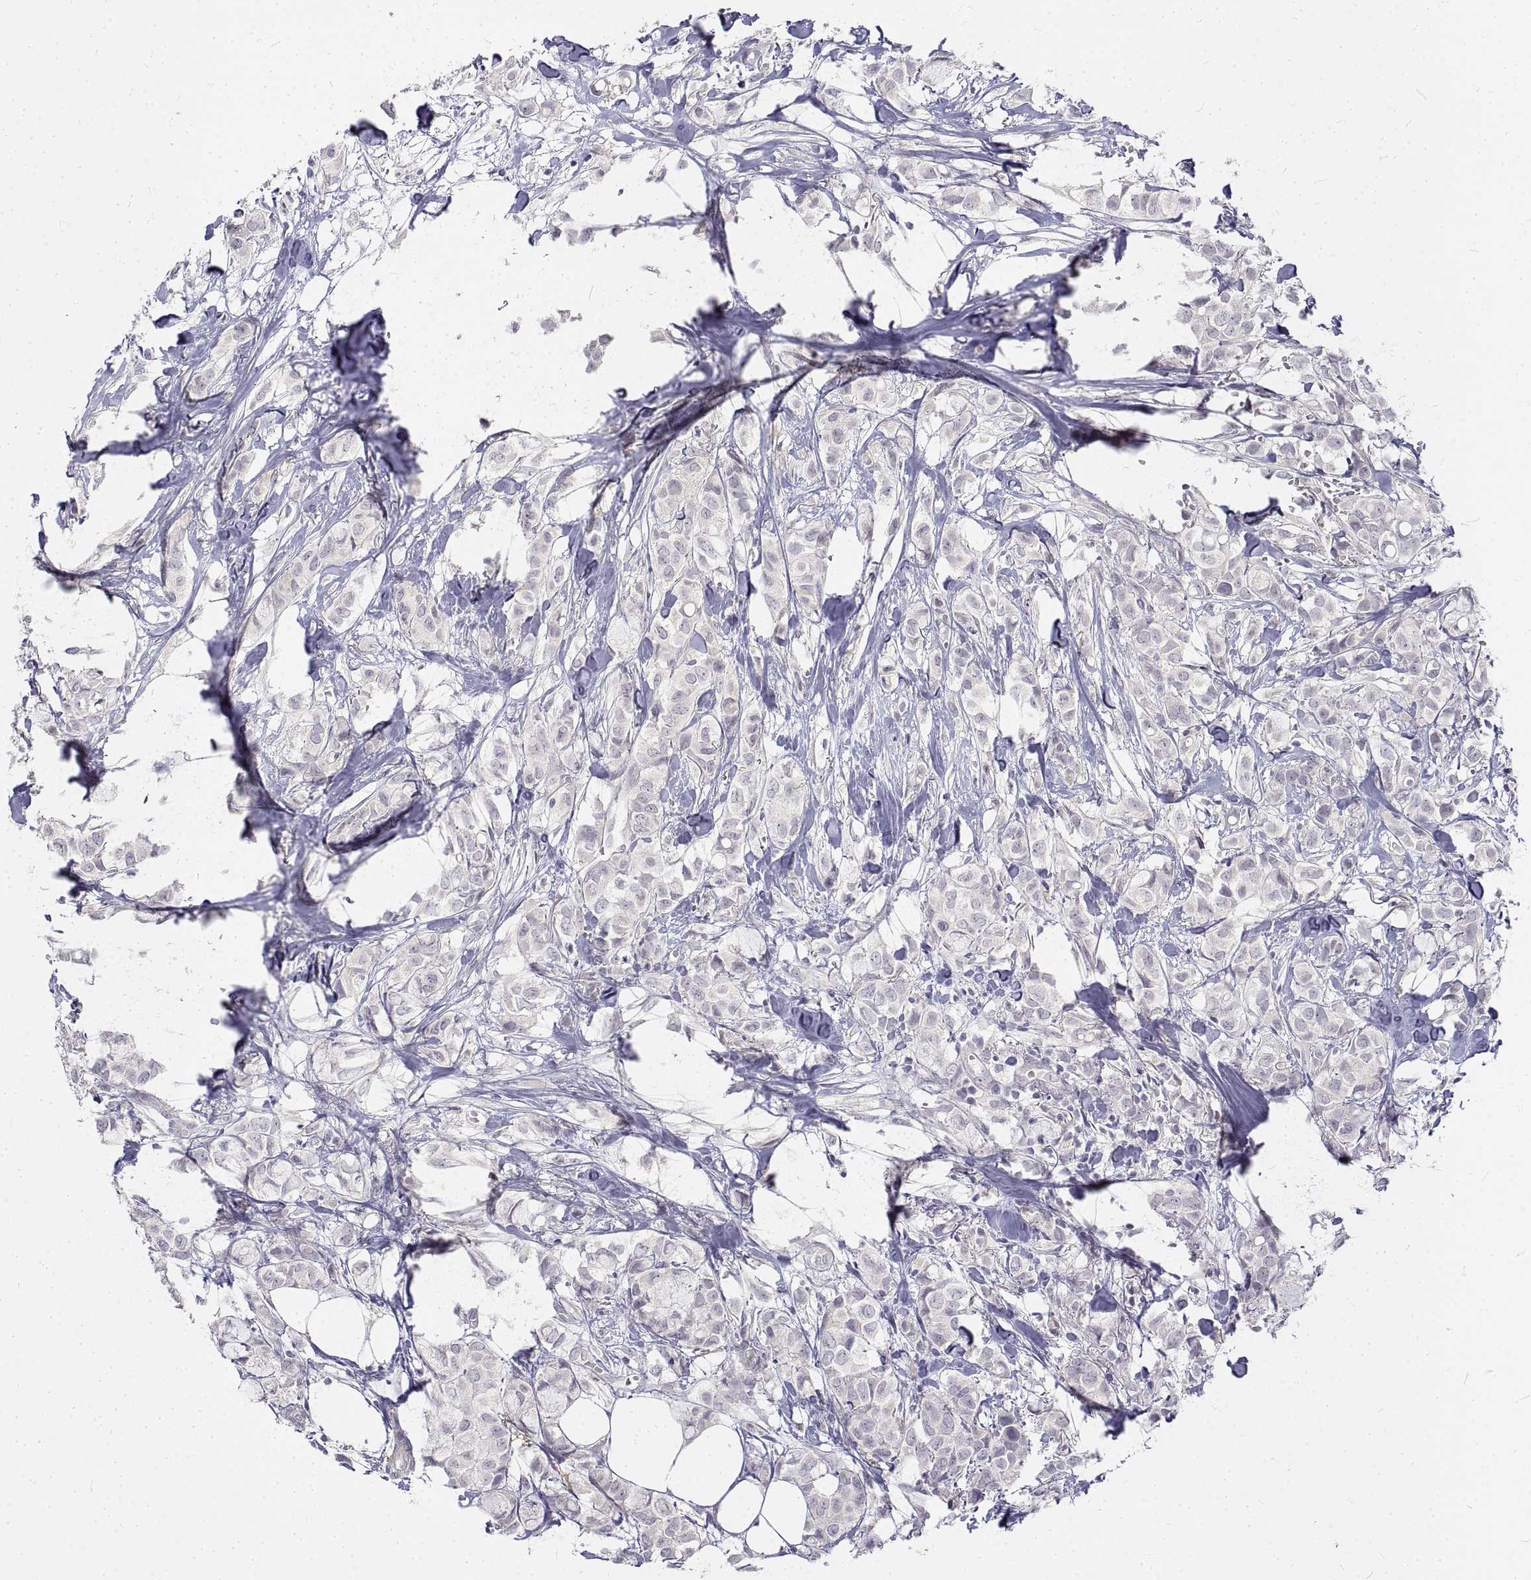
{"staining": {"intensity": "negative", "quantity": "none", "location": "none"}, "tissue": "breast cancer", "cell_type": "Tumor cells", "image_type": "cancer", "snomed": [{"axis": "morphology", "description": "Duct carcinoma"}, {"axis": "topography", "description": "Breast"}], "caption": "Breast cancer was stained to show a protein in brown. There is no significant positivity in tumor cells.", "gene": "ANO2", "patient": {"sex": "female", "age": 85}}